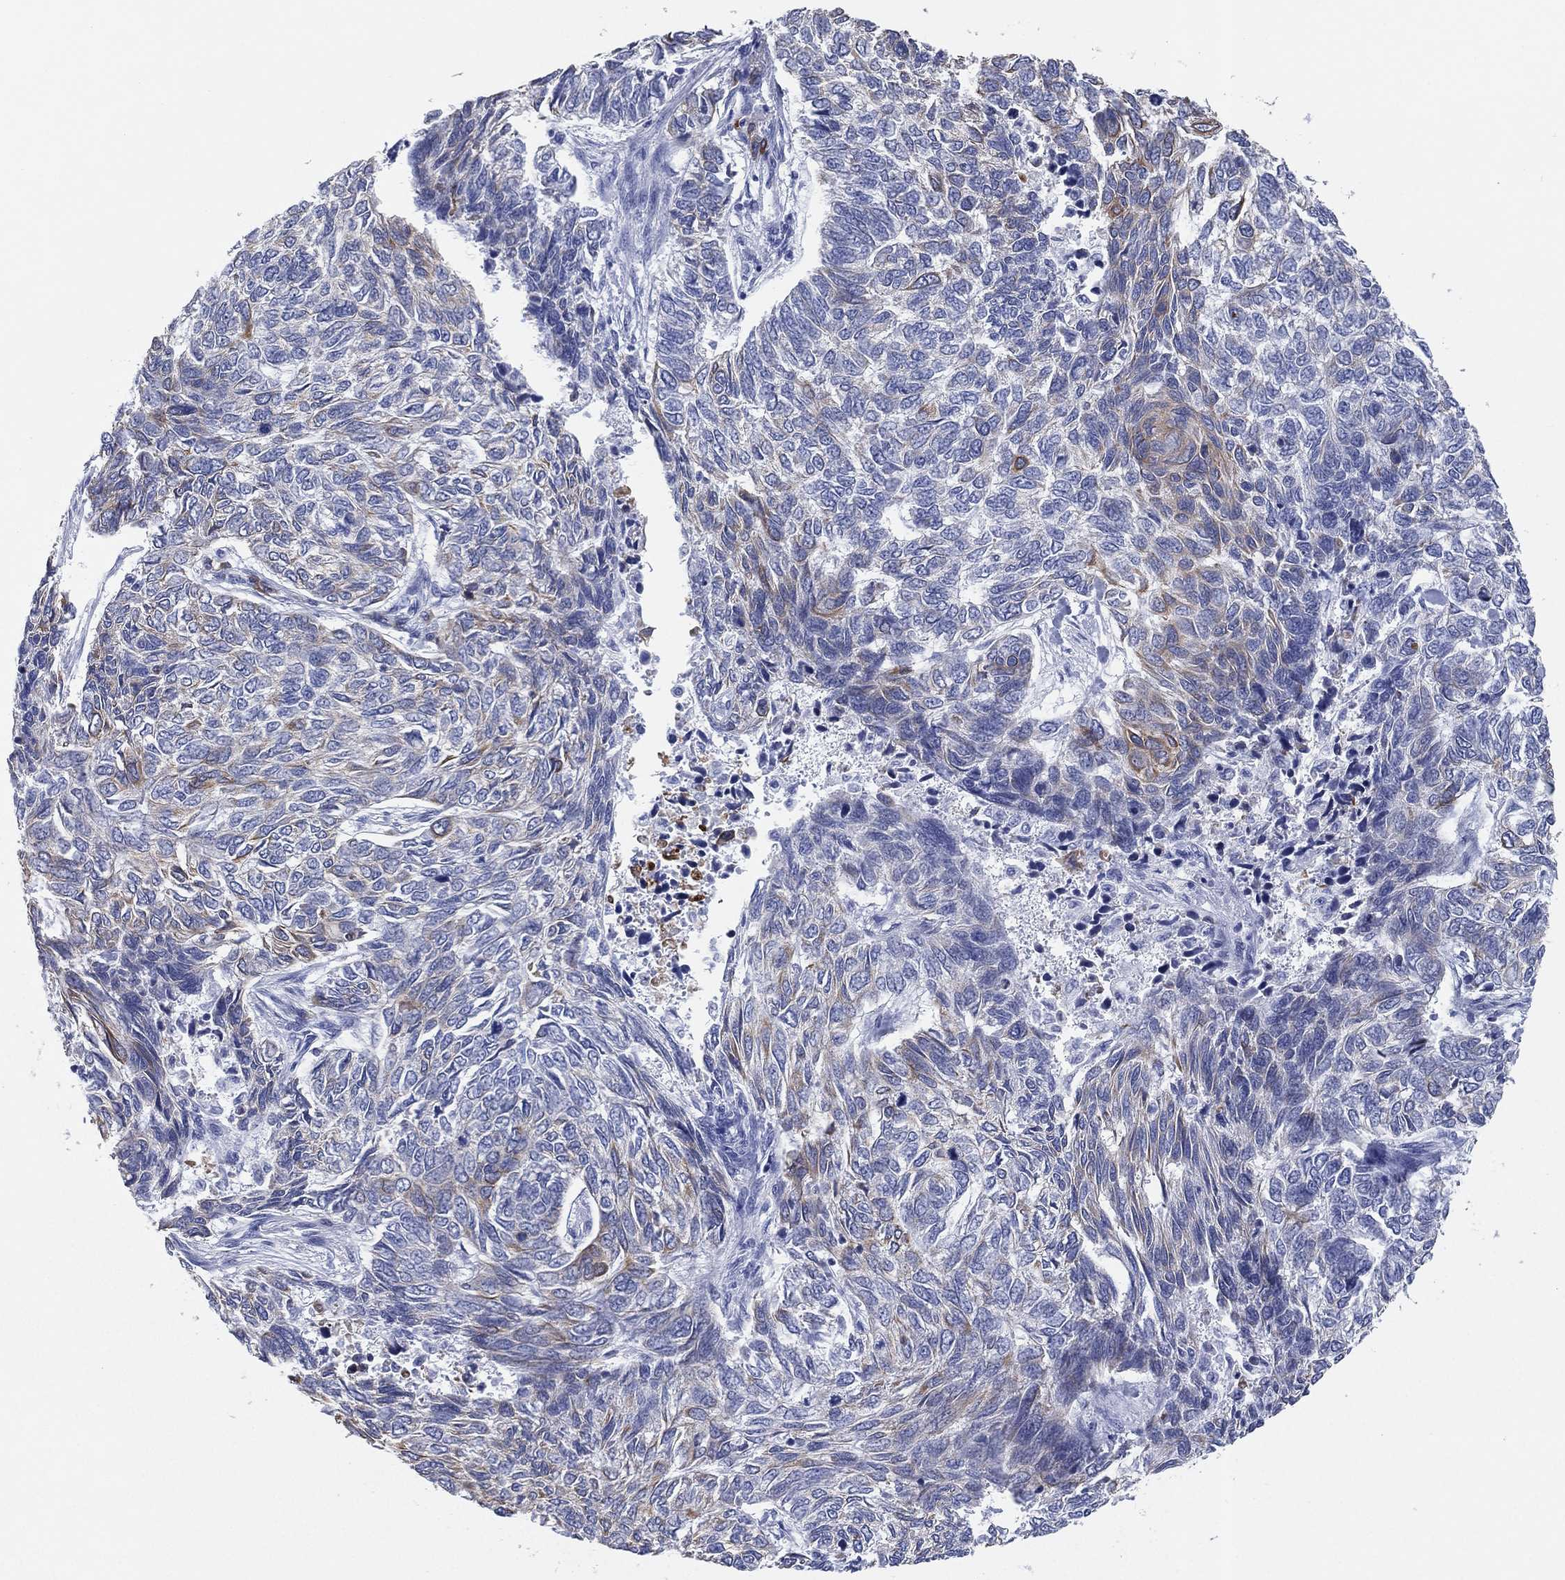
{"staining": {"intensity": "moderate", "quantity": "<25%", "location": "cytoplasmic/membranous"}, "tissue": "skin cancer", "cell_type": "Tumor cells", "image_type": "cancer", "snomed": [{"axis": "morphology", "description": "Basal cell carcinoma"}, {"axis": "topography", "description": "Skin"}], "caption": "Skin cancer tissue shows moderate cytoplasmic/membranous expression in about <25% of tumor cells", "gene": "CD79A", "patient": {"sex": "female", "age": 65}}